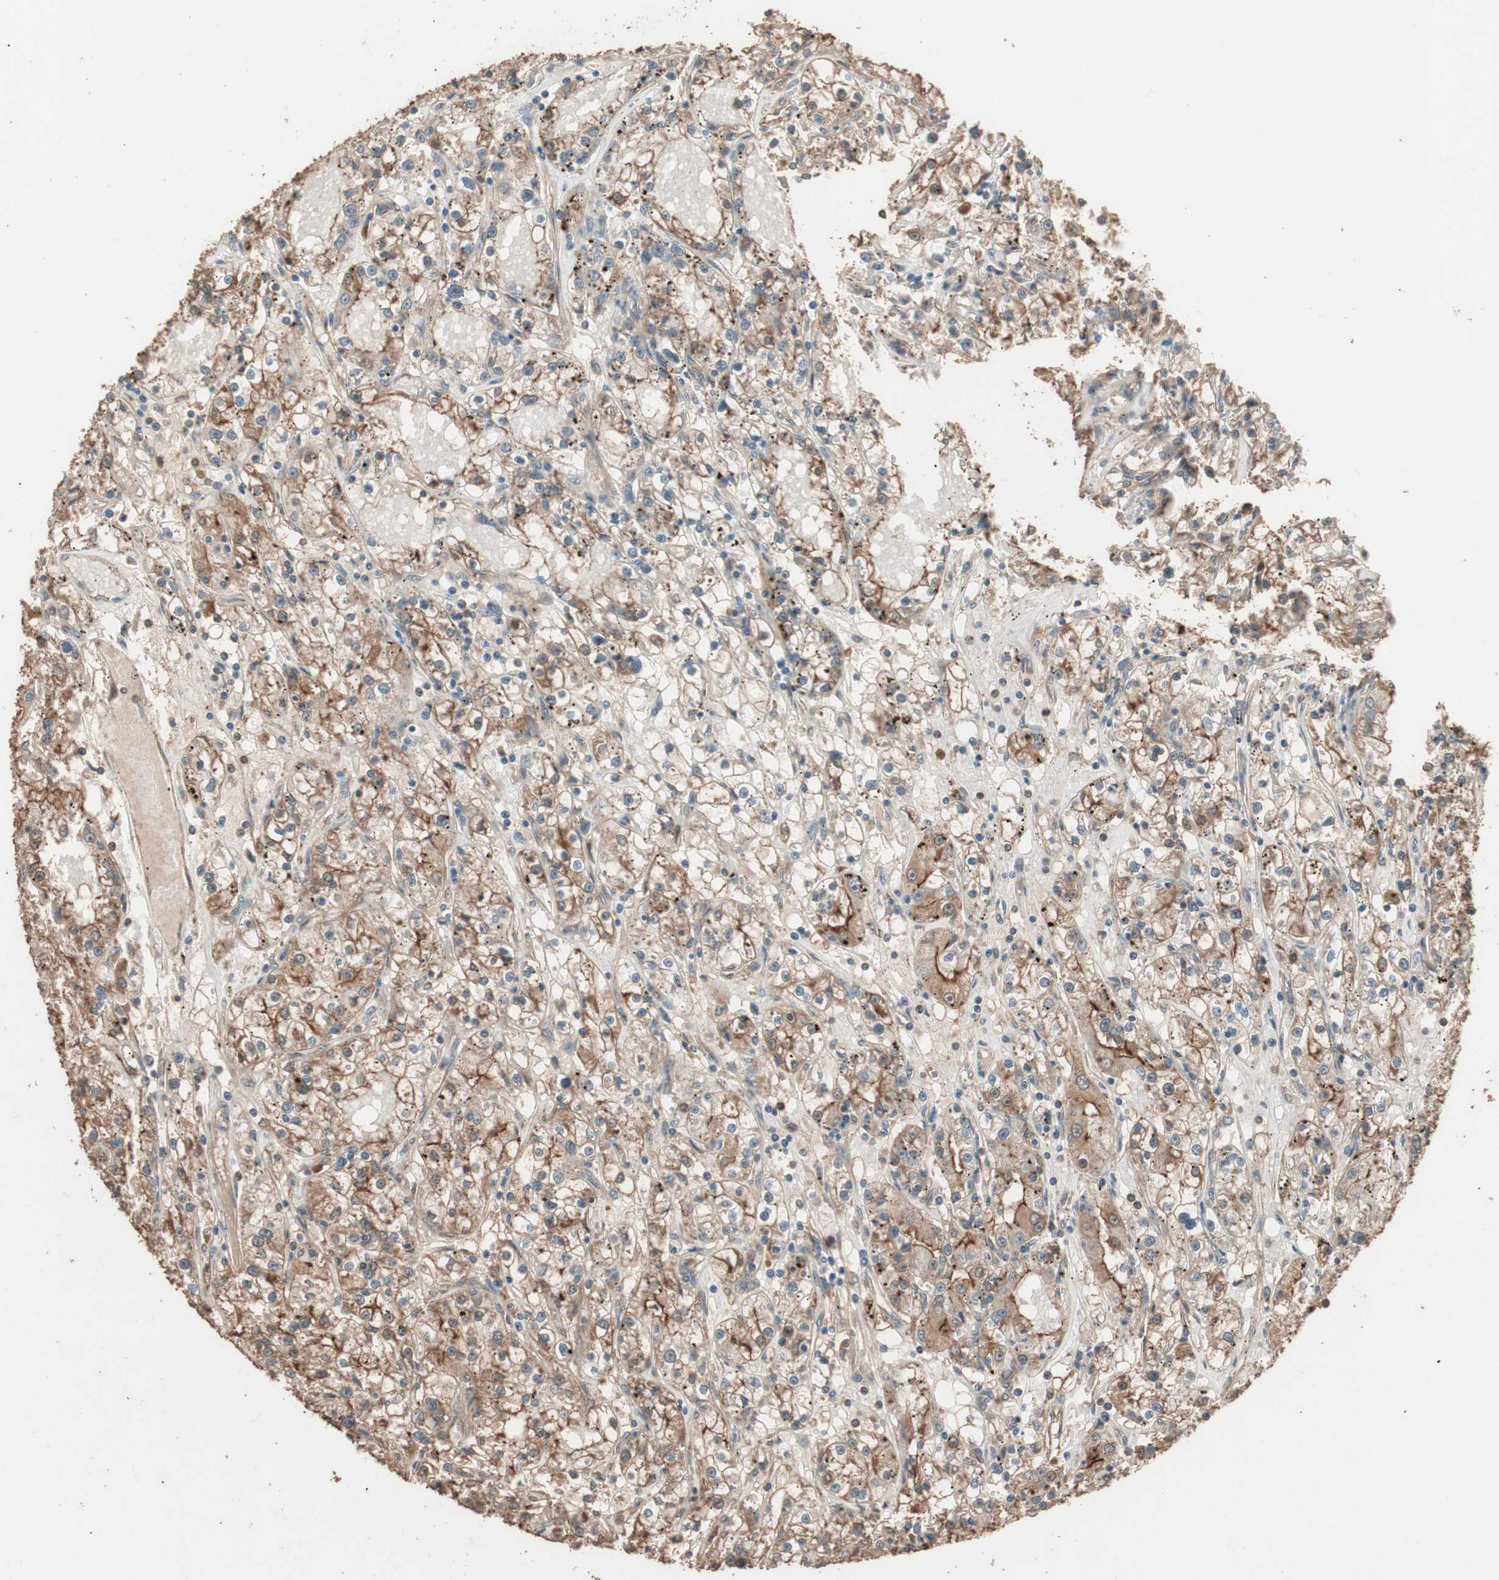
{"staining": {"intensity": "moderate", "quantity": ">75%", "location": "cytoplasmic/membranous"}, "tissue": "renal cancer", "cell_type": "Tumor cells", "image_type": "cancer", "snomed": [{"axis": "morphology", "description": "Adenocarcinoma, NOS"}, {"axis": "topography", "description": "Kidney"}], "caption": "Moderate cytoplasmic/membranous protein positivity is seen in approximately >75% of tumor cells in adenocarcinoma (renal).", "gene": "CCN4", "patient": {"sex": "male", "age": 56}}